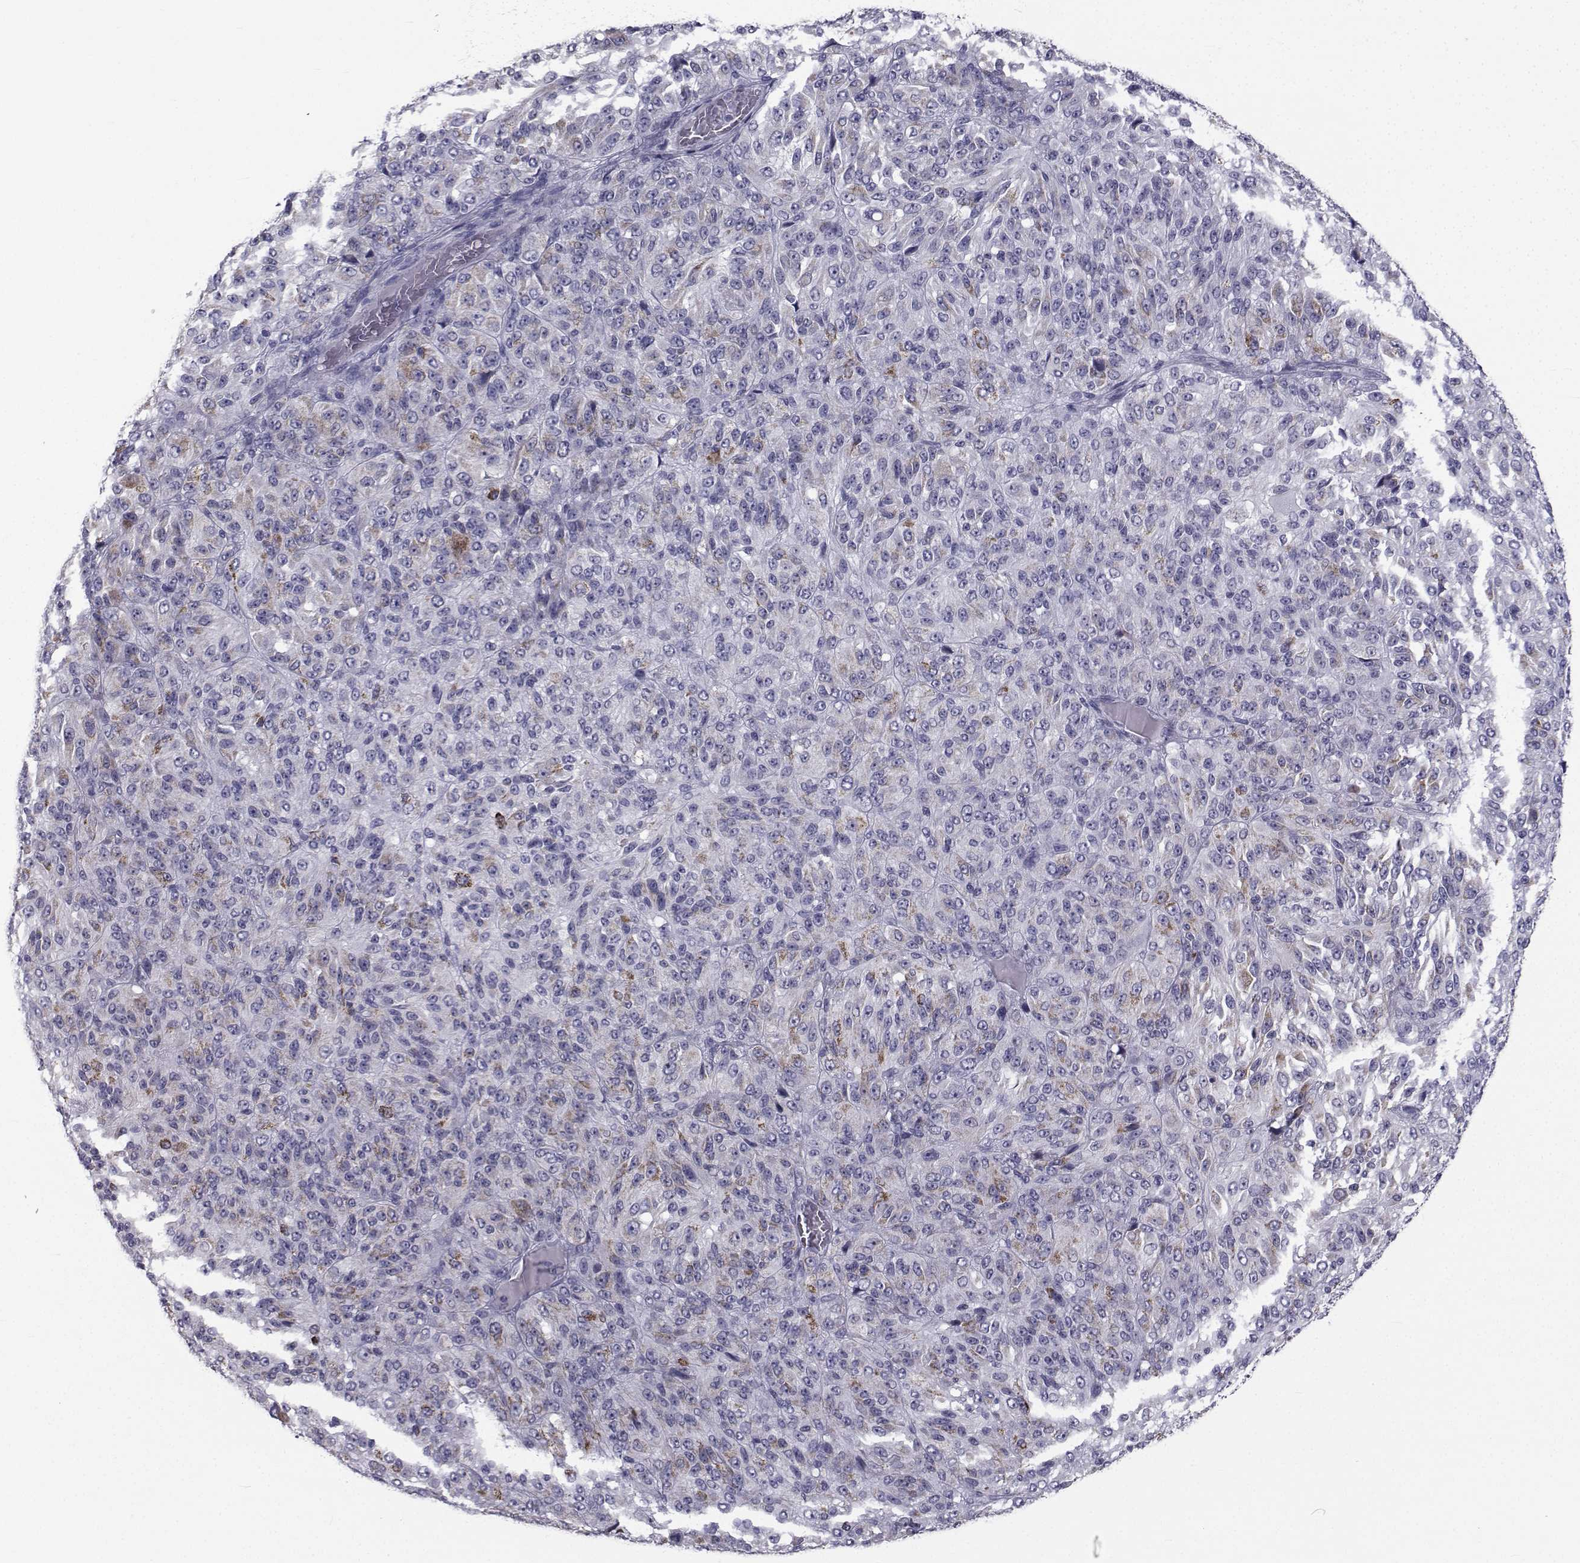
{"staining": {"intensity": "negative", "quantity": "none", "location": "none"}, "tissue": "melanoma", "cell_type": "Tumor cells", "image_type": "cancer", "snomed": [{"axis": "morphology", "description": "Malignant melanoma, Metastatic site"}, {"axis": "topography", "description": "Brain"}], "caption": "Immunohistochemistry histopathology image of melanoma stained for a protein (brown), which shows no positivity in tumor cells.", "gene": "FDXR", "patient": {"sex": "female", "age": 56}}